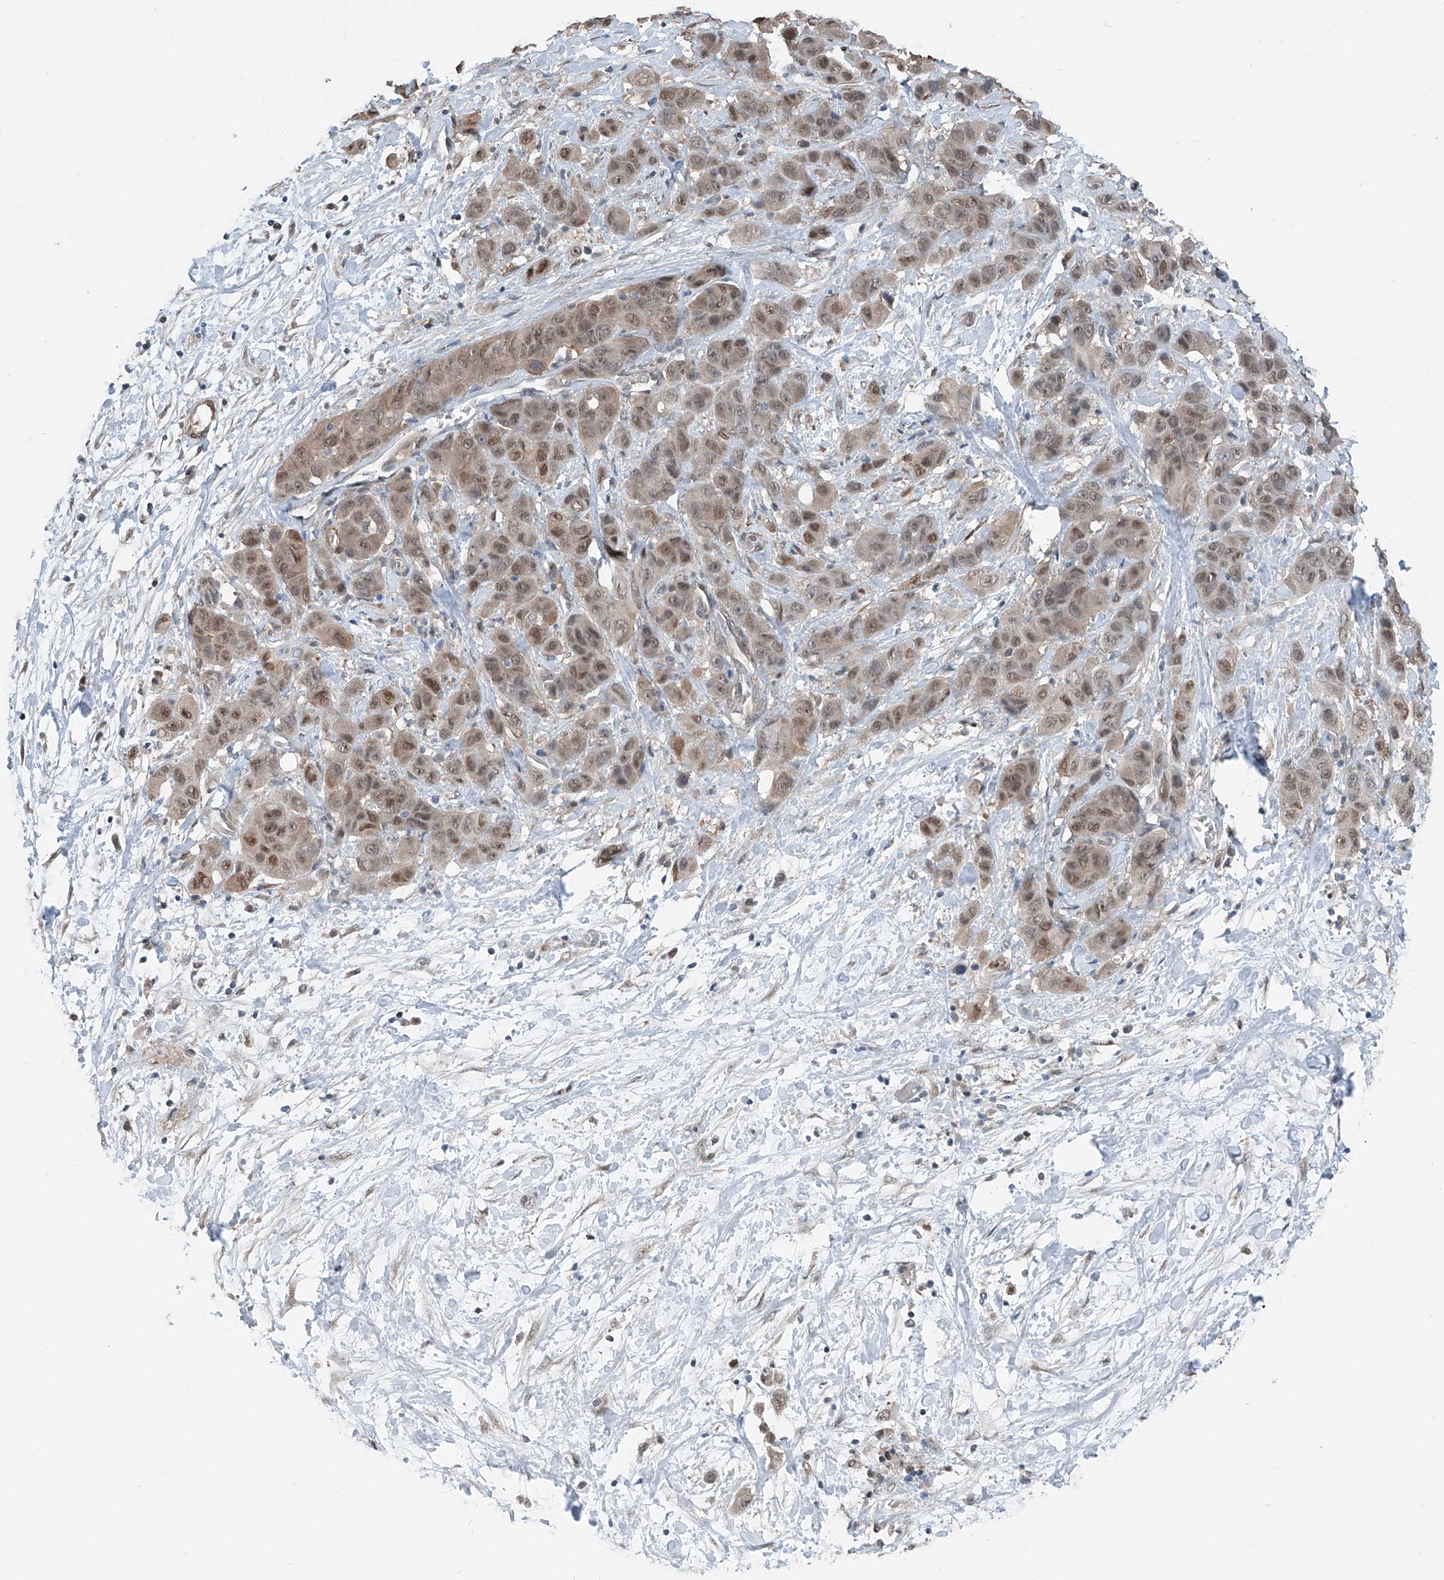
{"staining": {"intensity": "strong", "quantity": "25%-75%", "location": "nuclear"}, "tissue": "liver cancer", "cell_type": "Tumor cells", "image_type": "cancer", "snomed": [{"axis": "morphology", "description": "Cholangiocarcinoma"}, {"axis": "topography", "description": "Liver"}], "caption": "Tumor cells exhibit strong nuclear positivity in about 25%-75% of cells in liver cancer (cholangiocarcinoma).", "gene": "HSPA6", "patient": {"sex": "female", "age": 52}}